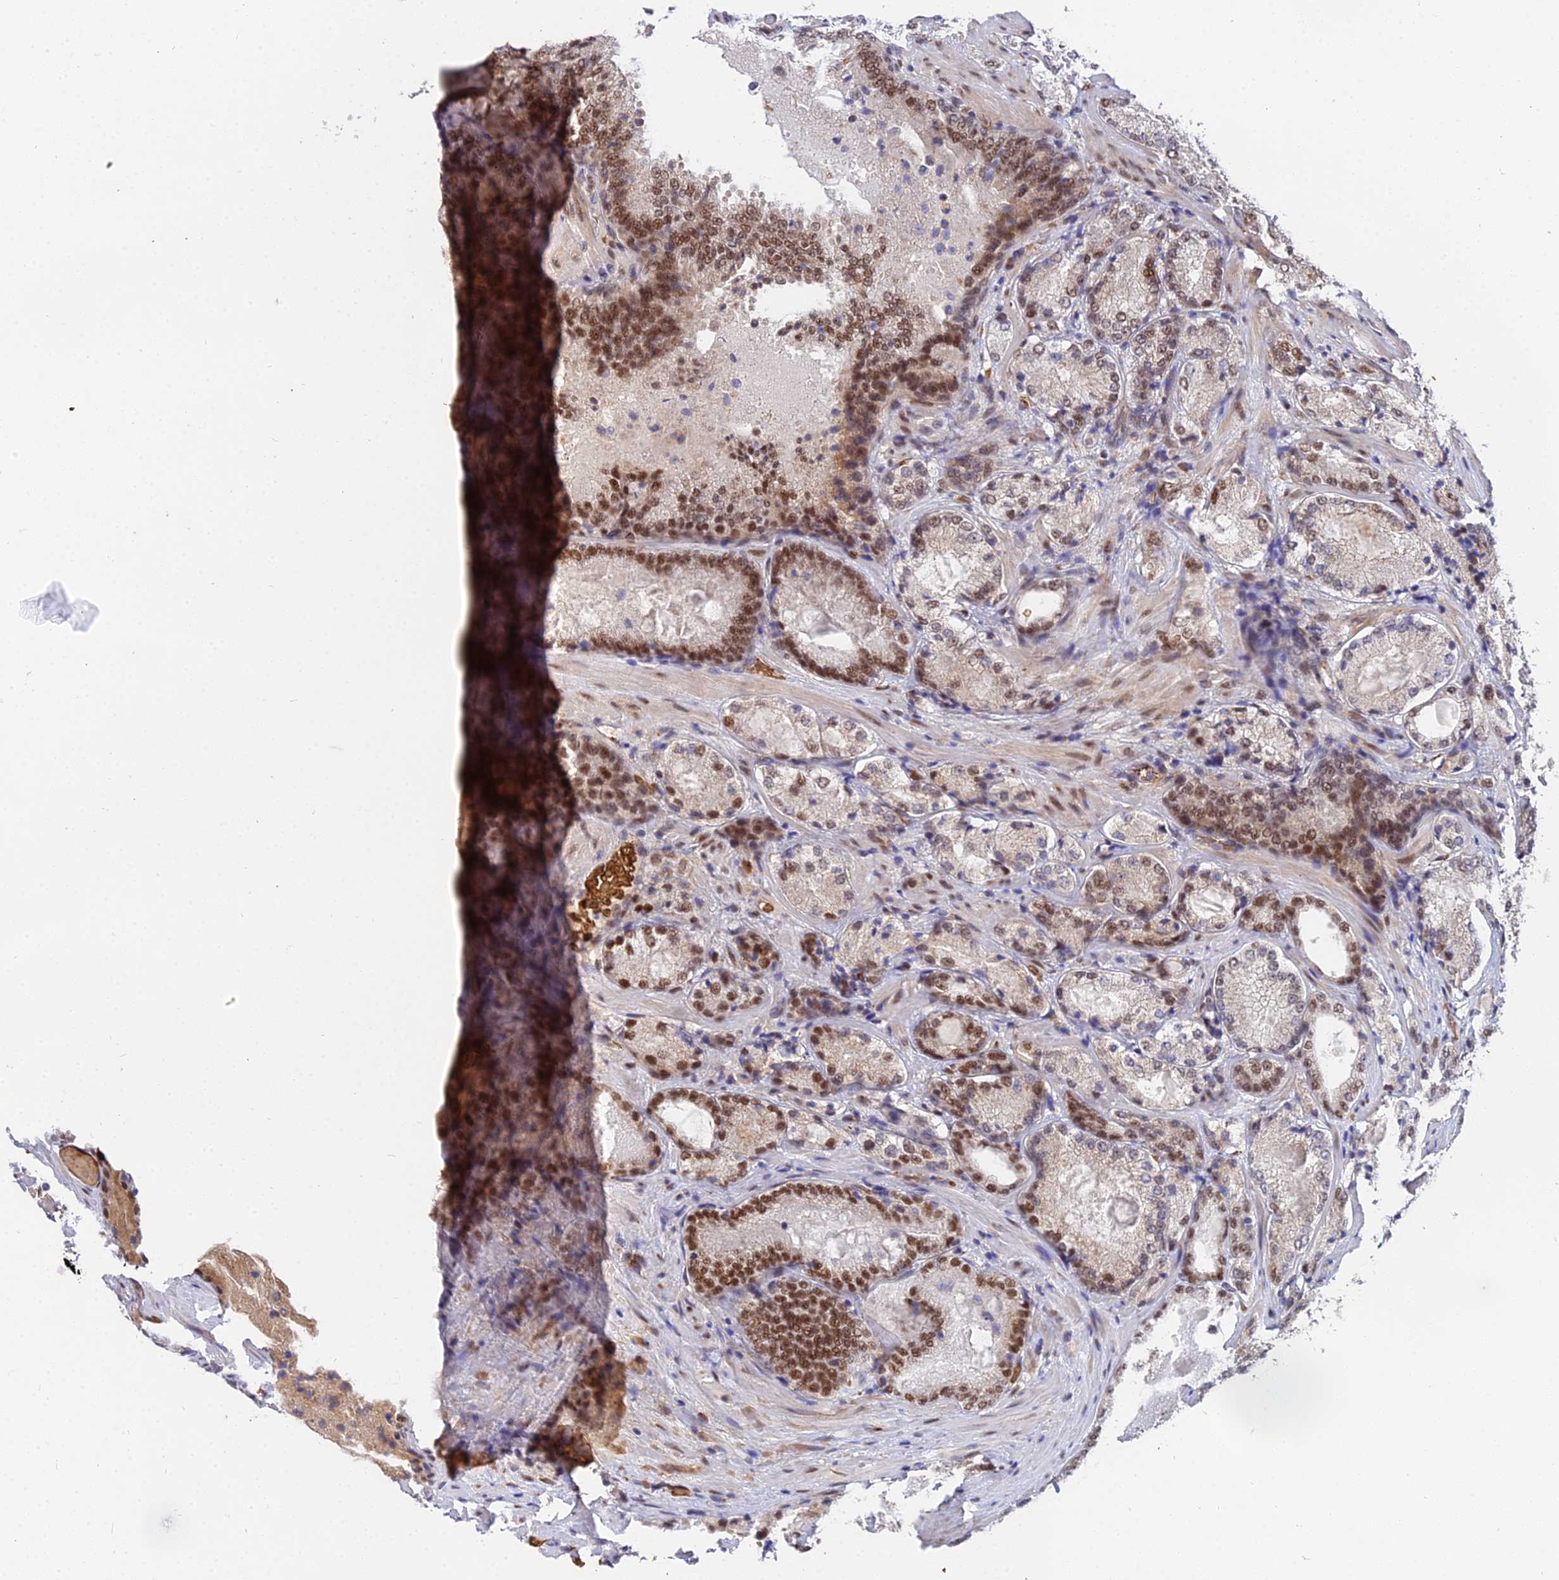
{"staining": {"intensity": "moderate", "quantity": "25%-75%", "location": "nuclear"}, "tissue": "prostate cancer", "cell_type": "Tumor cells", "image_type": "cancer", "snomed": [{"axis": "morphology", "description": "Adenocarcinoma, Low grade"}, {"axis": "topography", "description": "Prostate"}], "caption": "Immunohistochemistry micrograph of neoplastic tissue: human adenocarcinoma (low-grade) (prostate) stained using immunohistochemistry (IHC) displays medium levels of moderate protein expression localized specifically in the nuclear of tumor cells, appearing as a nuclear brown color.", "gene": "BCL9", "patient": {"sex": "male", "age": 74}}